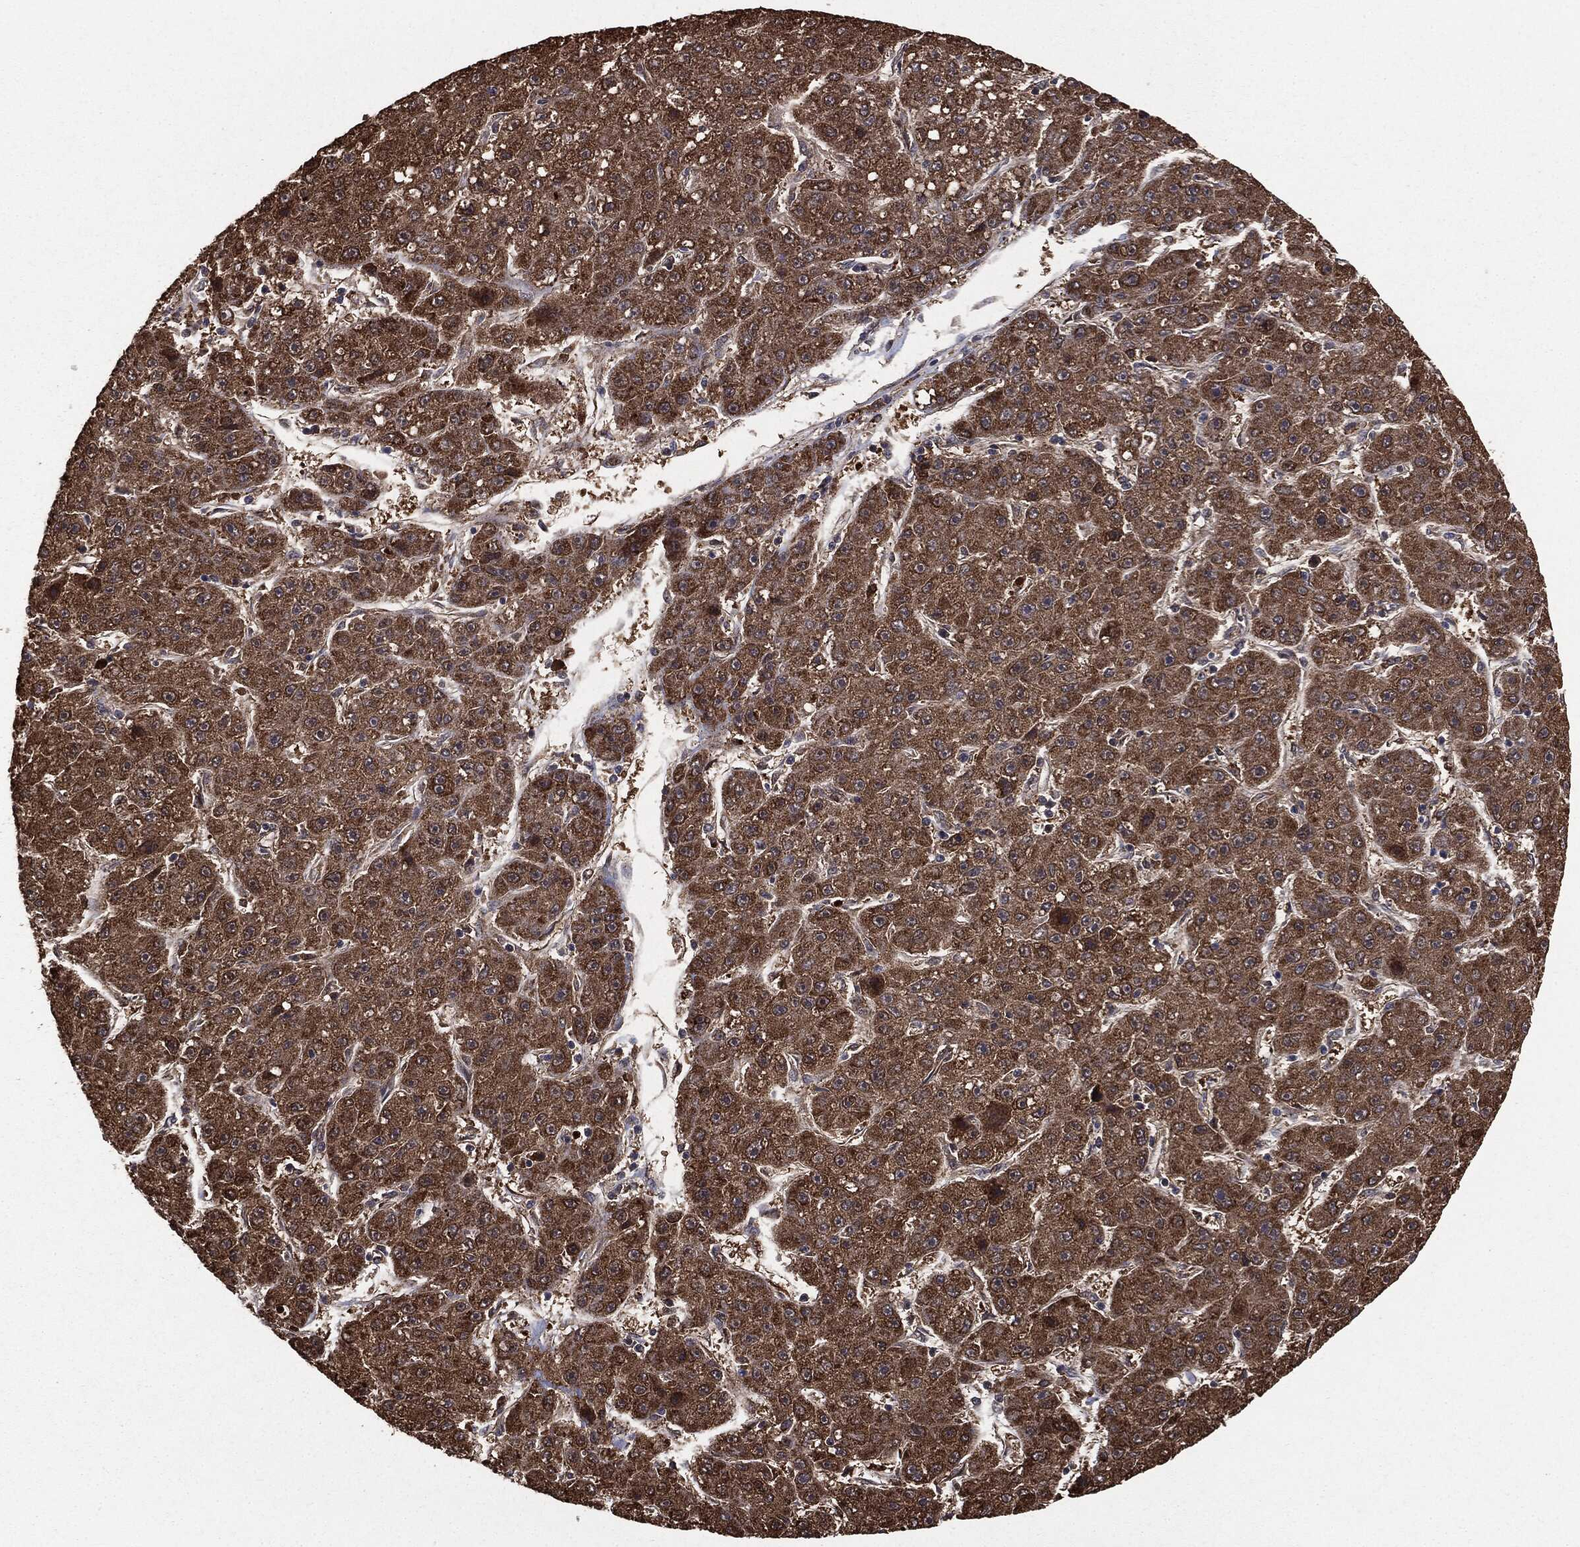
{"staining": {"intensity": "moderate", "quantity": ">75%", "location": "cytoplasmic/membranous"}, "tissue": "liver cancer", "cell_type": "Tumor cells", "image_type": "cancer", "snomed": [{"axis": "morphology", "description": "Carcinoma, Hepatocellular, NOS"}, {"axis": "topography", "description": "Liver"}], "caption": "Immunohistochemical staining of liver cancer shows medium levels of moderate cytoplasmic/membranous protein staining in approximately >75% of tumor cells. The protein of interest is shown in brown color, while the nuclei are stained blue.", "gene": "NME1", "patient": {"sex": "male", "age": 67}}